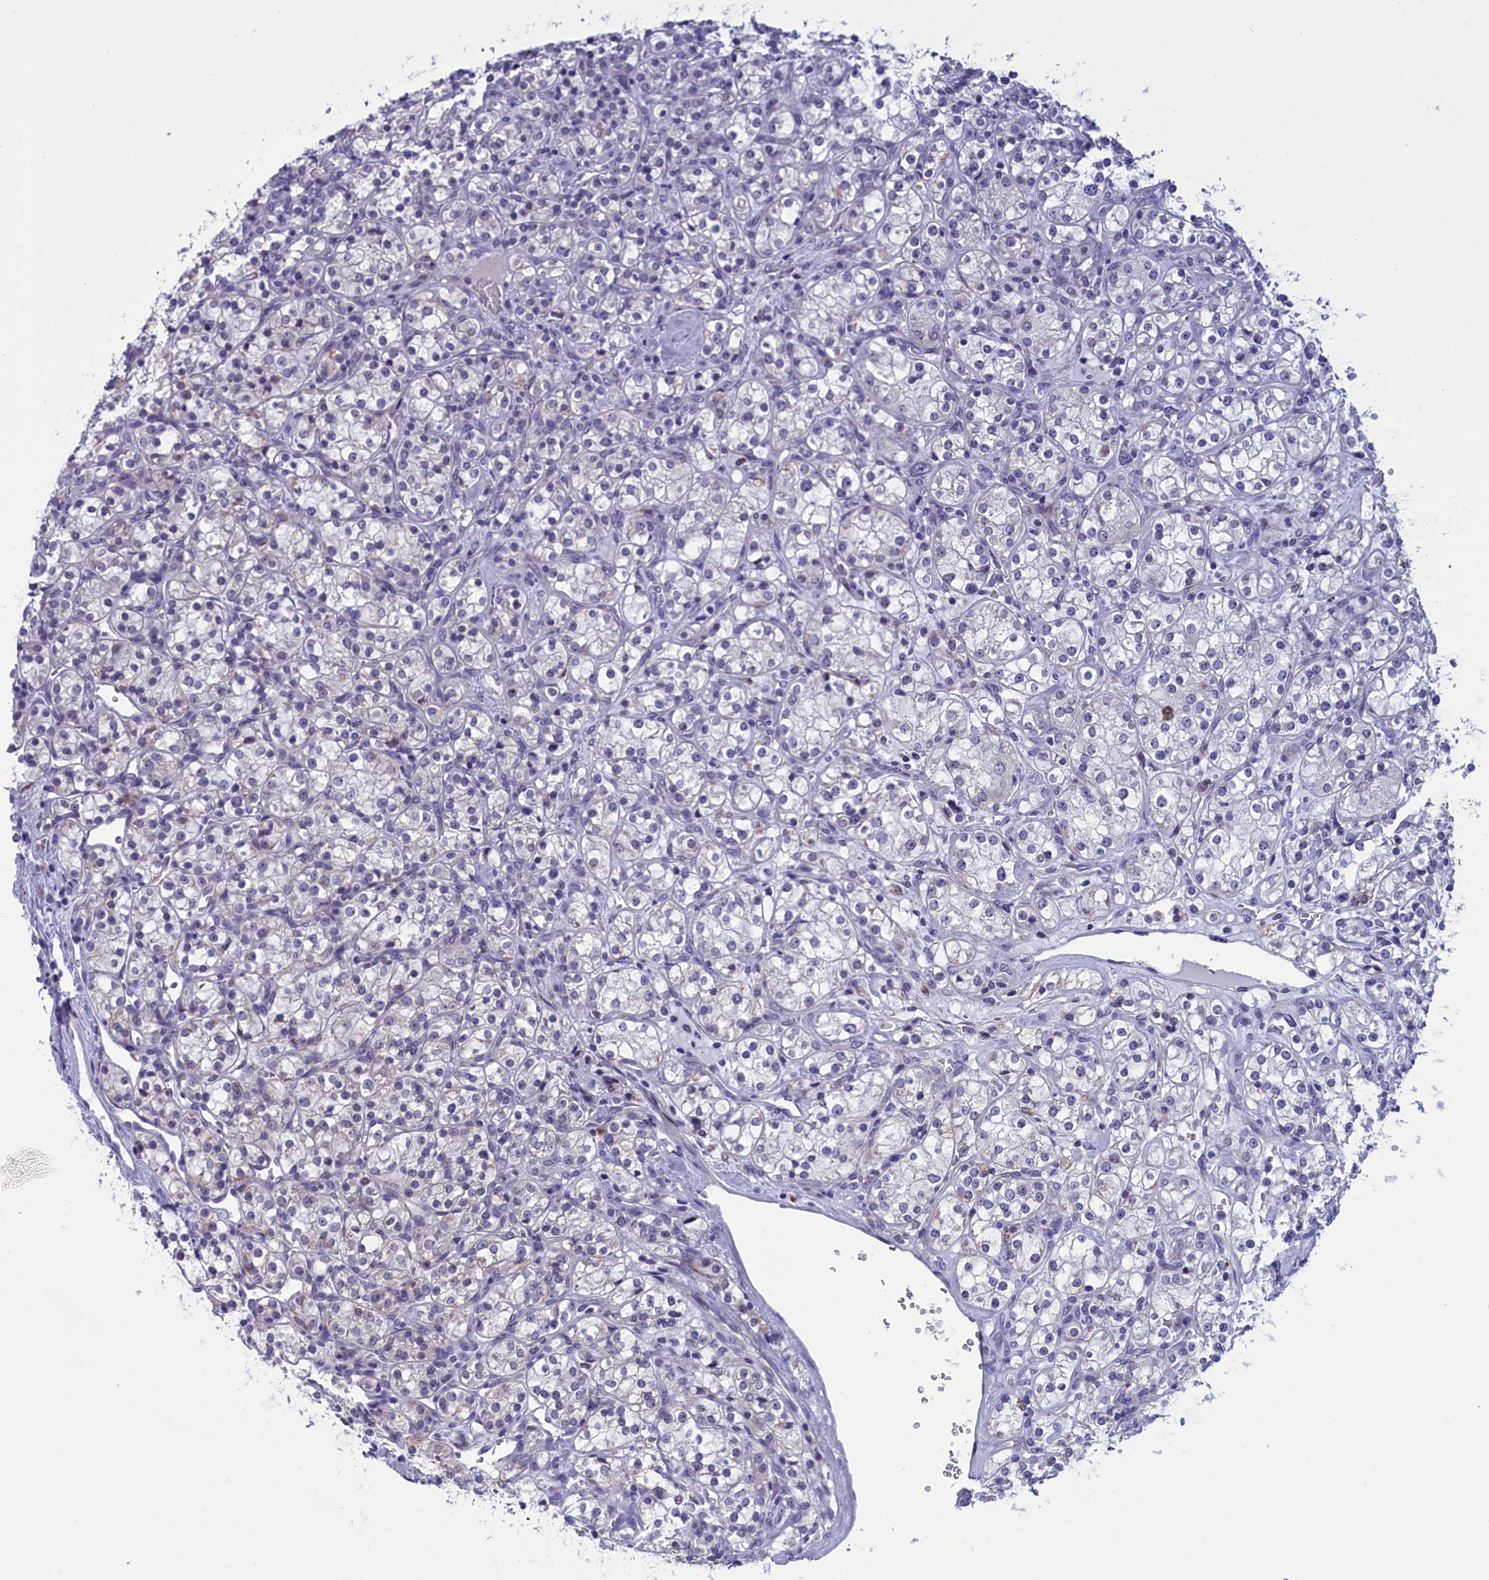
{"staining": {"intensity": "negative", "quantity": "none", "location": "none"}, "tissue": "renal cancer", "cell_type": "Tumor cells", "image_type": "cancer", "snomed": [{"axis": "morphology", "description": "Adenocarcinoma, NOS"}, {"axis": "topography", "description": "Kidney"}], "caption": "IHC micrograph of neoplastic tissue: adenocarcinoma (renal) stained with DAB (3,3'-diaminobenzidine) demonstrates no significant protein staining in tumor cells.", "gene": "PARS2", "patient": {"sex": "male", "age": 77}}